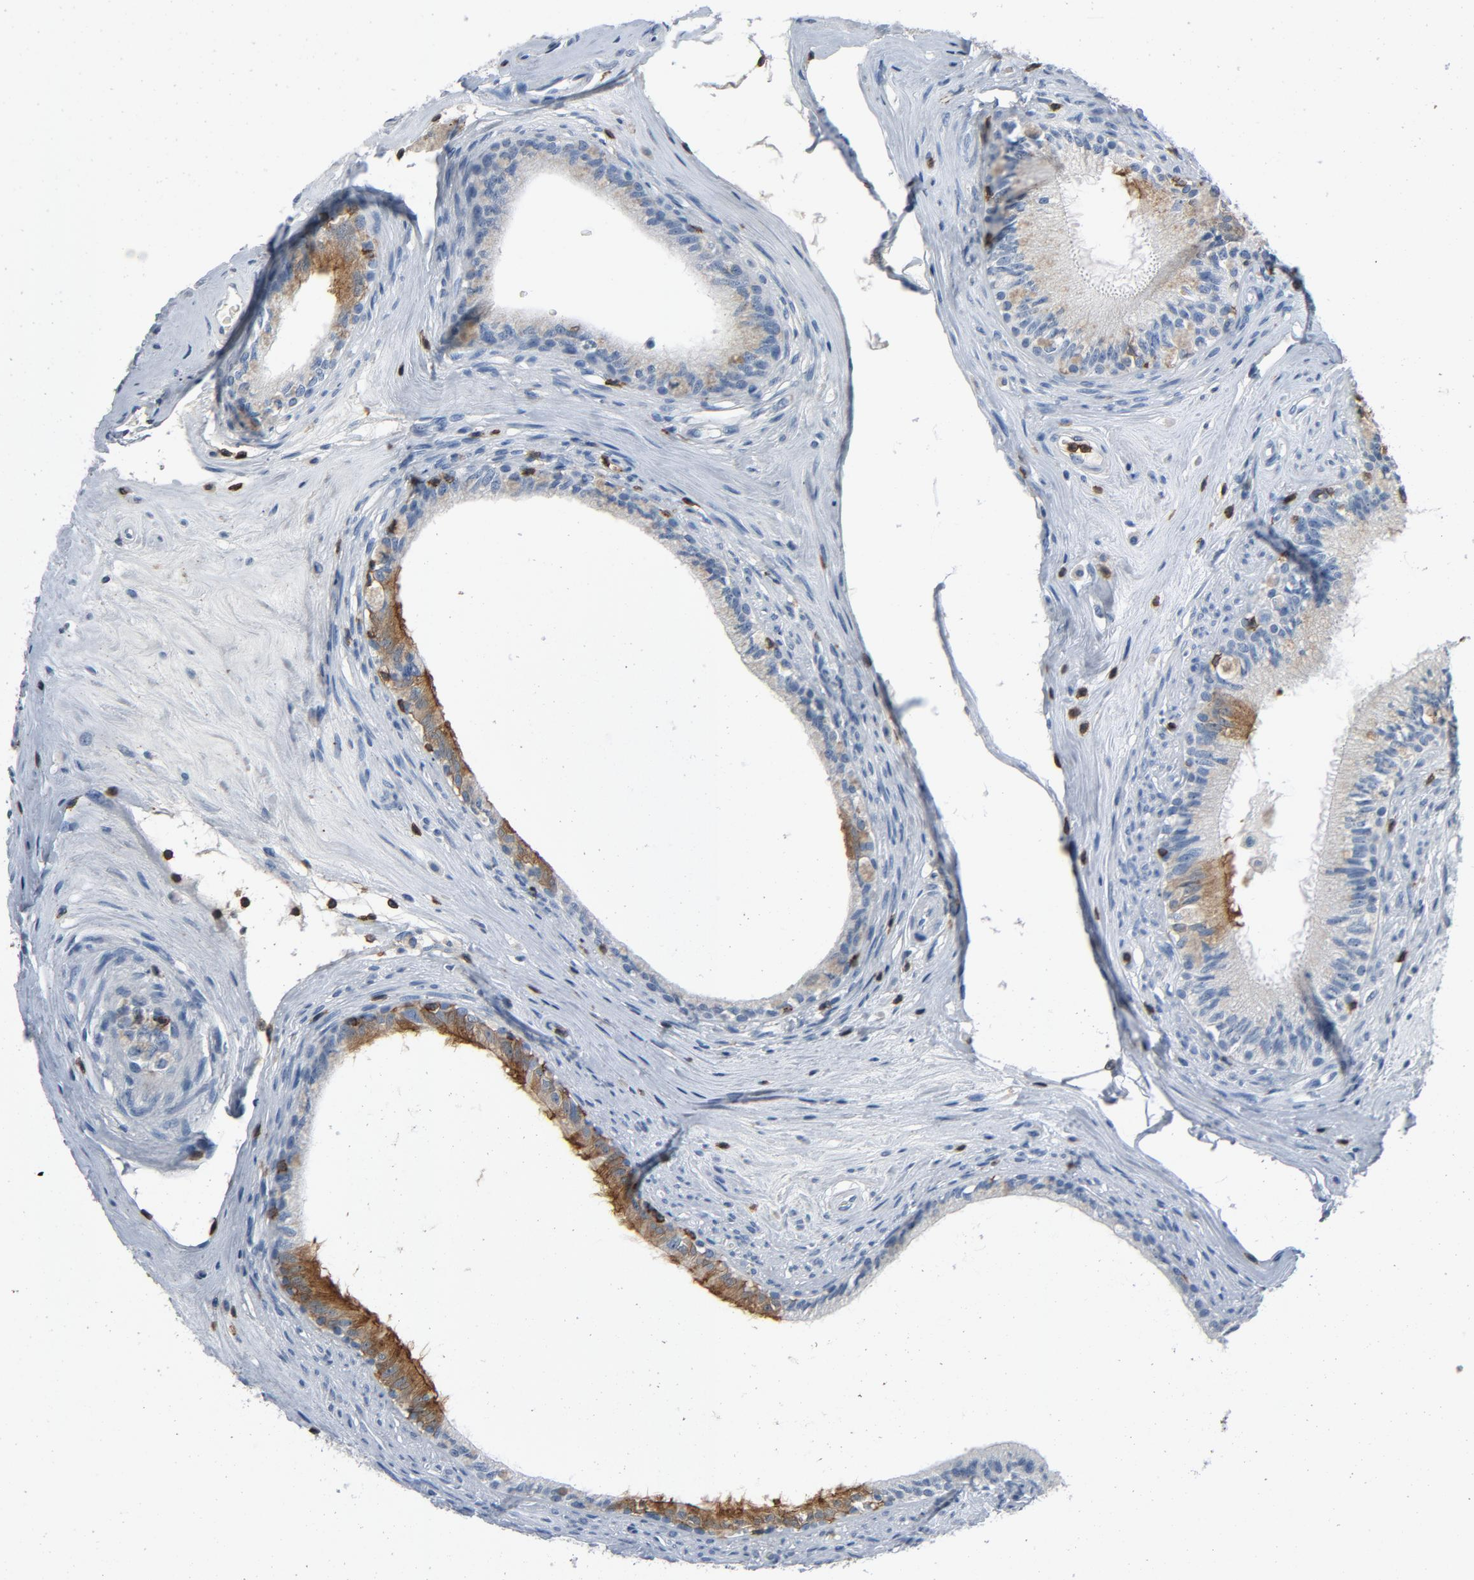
{"staining": {"intensity": "weak", "quantity": ">75%", "location": "cytoplasmic/membranous"}, "tissue": "epididymis", "cell_type": "Glandular cells", "image_type": "normal", "snomed": [{"axis": "morphology", "description": "Normal tissue, NOS"}, {"axis": "morphology", "description": "Inflammation, NOS"}, {"axis": "topography", "description": "Epididymis"}], "caption": "Protein staining of benign epididymis reveals weak cytoplasmic/membranous expression in about >75% of glandular cells. (DAB IHC, brown staining for protein, blue staining for nuclei).", "gene": "LCK", "patient": {"sex": "male", "age": 84}}